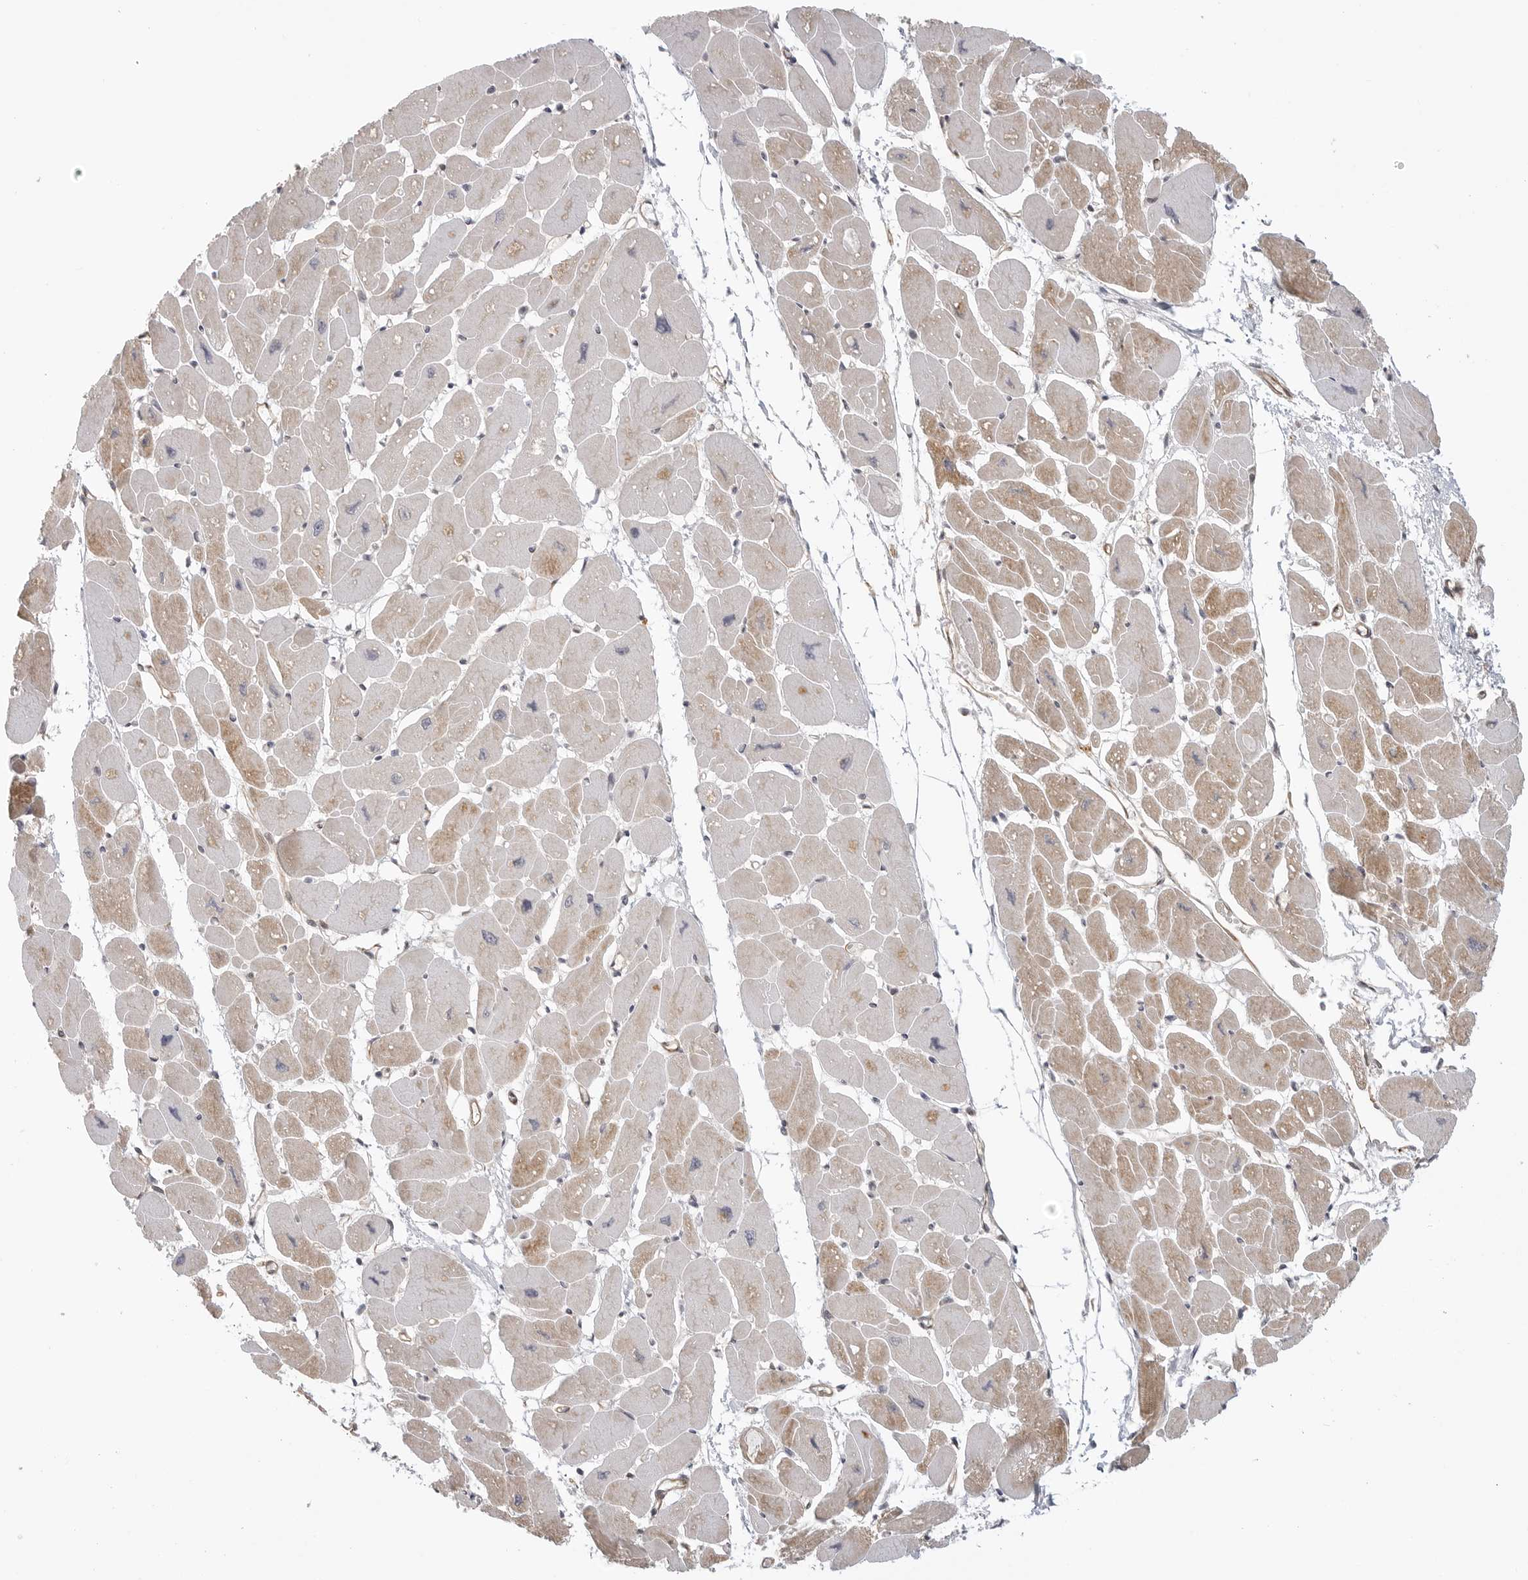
{"staining": {"intensity": "moderate", "quantity": ">75%", "location": "cytoplasmic/membranous"}, "tissue": "heart muscle", "cell_type": "Cardiomyocytes", "image_type": "normal", "snomed": [{"axis": "morphology", "description": "Normal tissue, NOS"}, {"axis": "topography", "description": "Heart"}], "caption": "A brown stain shows moderate cytoplasmic/membranous positivity of a protein in cardiomyocytes of normal human heart muscle.", "gene": "ATOH7", "patient": {"sex": "female", "age": 54}}